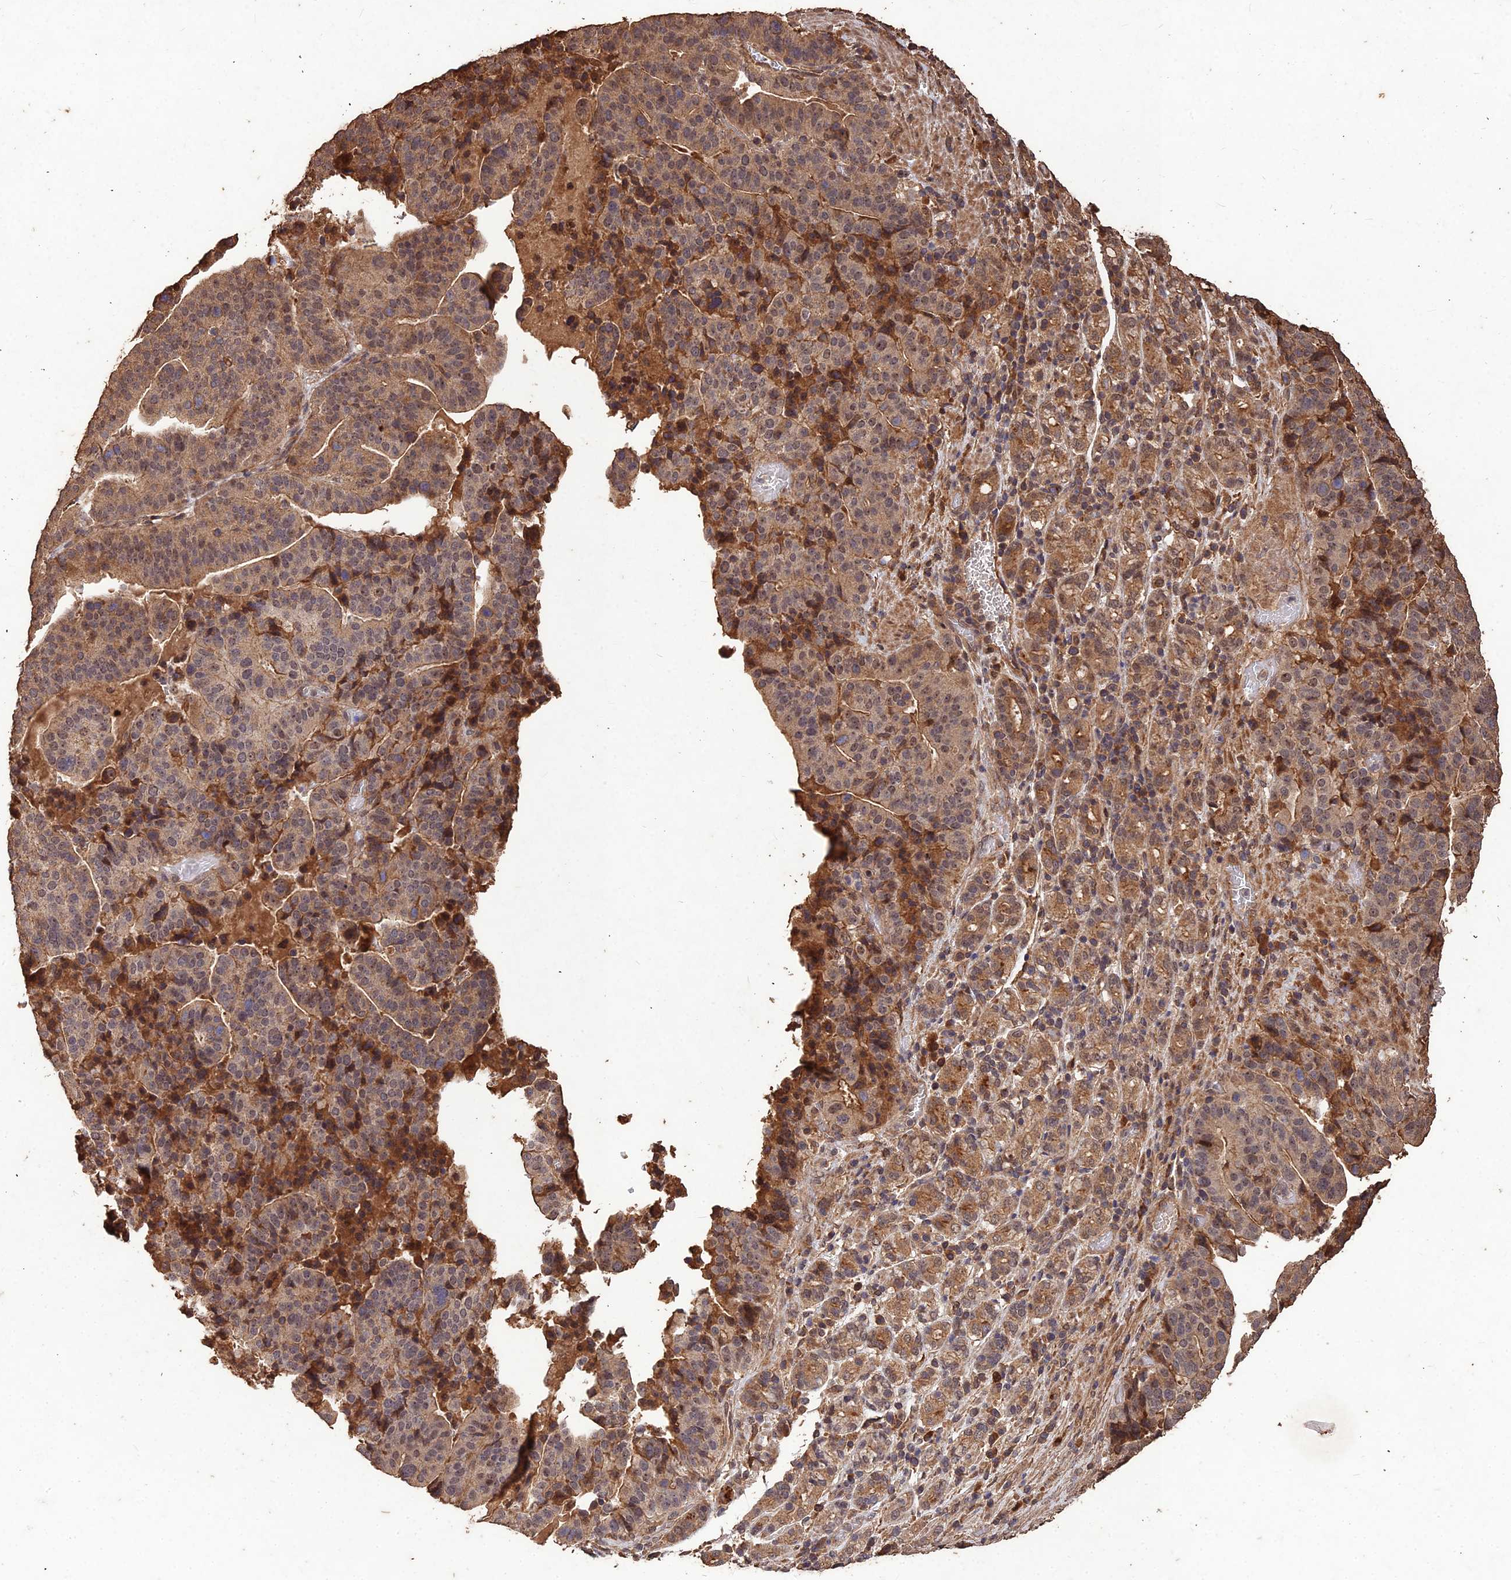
{"staining": {"intensity": "moderate", "quantity": ">75%", "location": "cytoplasmic/membranous,nuclear"}, "tissue": "stomach cancer", "cell_type": "Tumor cells", "image_type": "cancer", "snomed": [{"axis": "morphology", "description": "Adenocarcinoma, NOS"}, {"axis": "topography", "description": "Stomach"}], "caption": "An immunohistochemistry (IHC) photomicrograph of neoplastic tissue is shown. Protein staining in brown highlights moderate cytoplasmic/membranous and nuclear positivity in stomach cancer within tumor cells.", "gene": "SYMPK", "patient": {"sex": "male", "age": 48}}